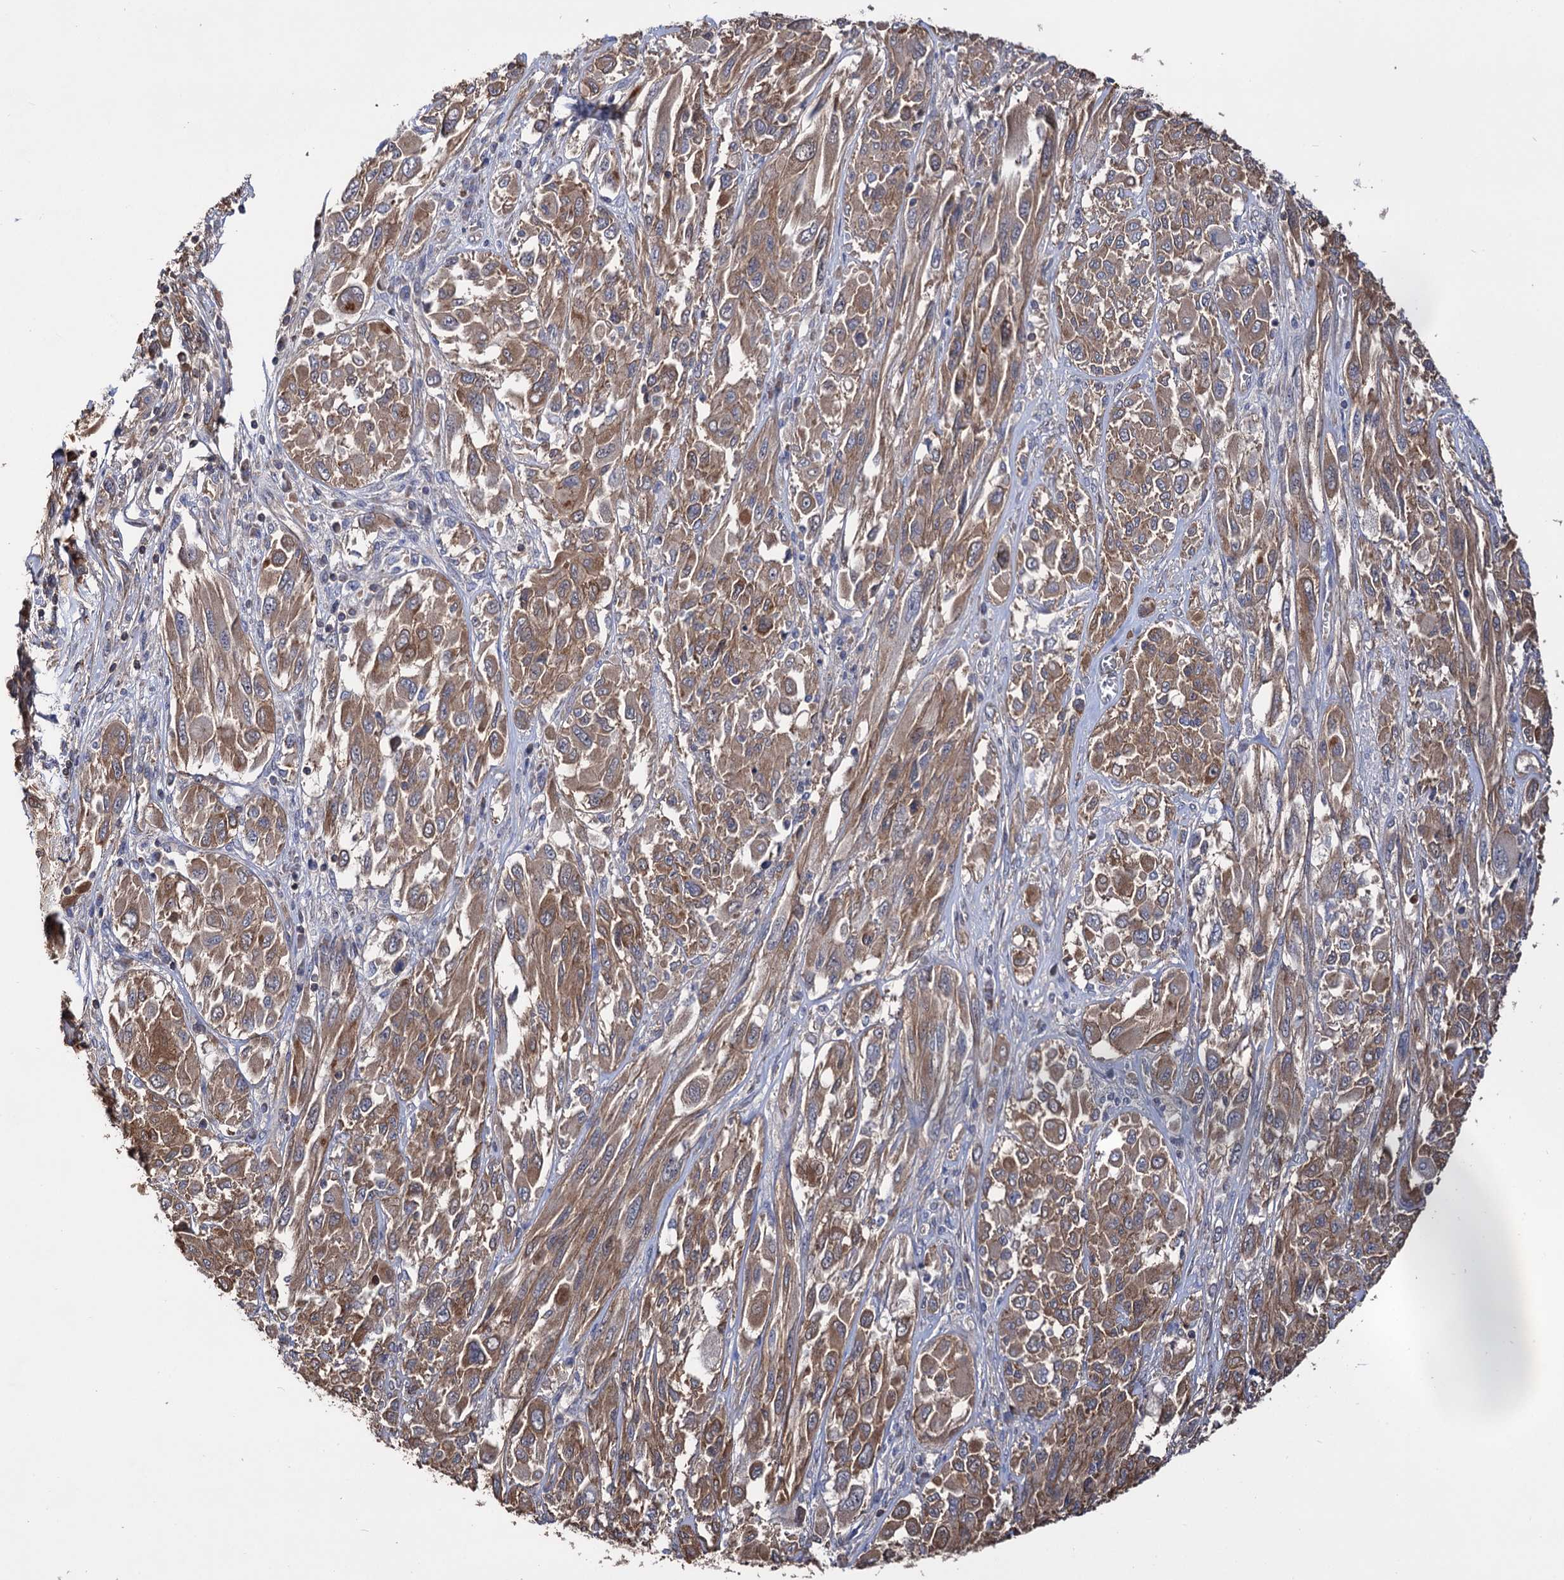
{"staining": {"intensity": "moderate", "quantity": ">75%", "location": "cytoplasmic/membranous"}, "tissue": "melanoma", "cell_type": "Tumor cells", "image_type": "cancer", "snomed": [{"axis": "morphology", "description": "Malignant melanoma, NOS"}, {"axis": "topography", "description": "Skin"}], "caption": "The immunohistochemical stain highlights moderate cytoplasmic/membranous expression in tumor cells of melanoma tissue. (Brightfield microscopy of DAB IHC at high magnification).", "gene": "IDI1", "patient": {"sex": "female", "age": 91}}